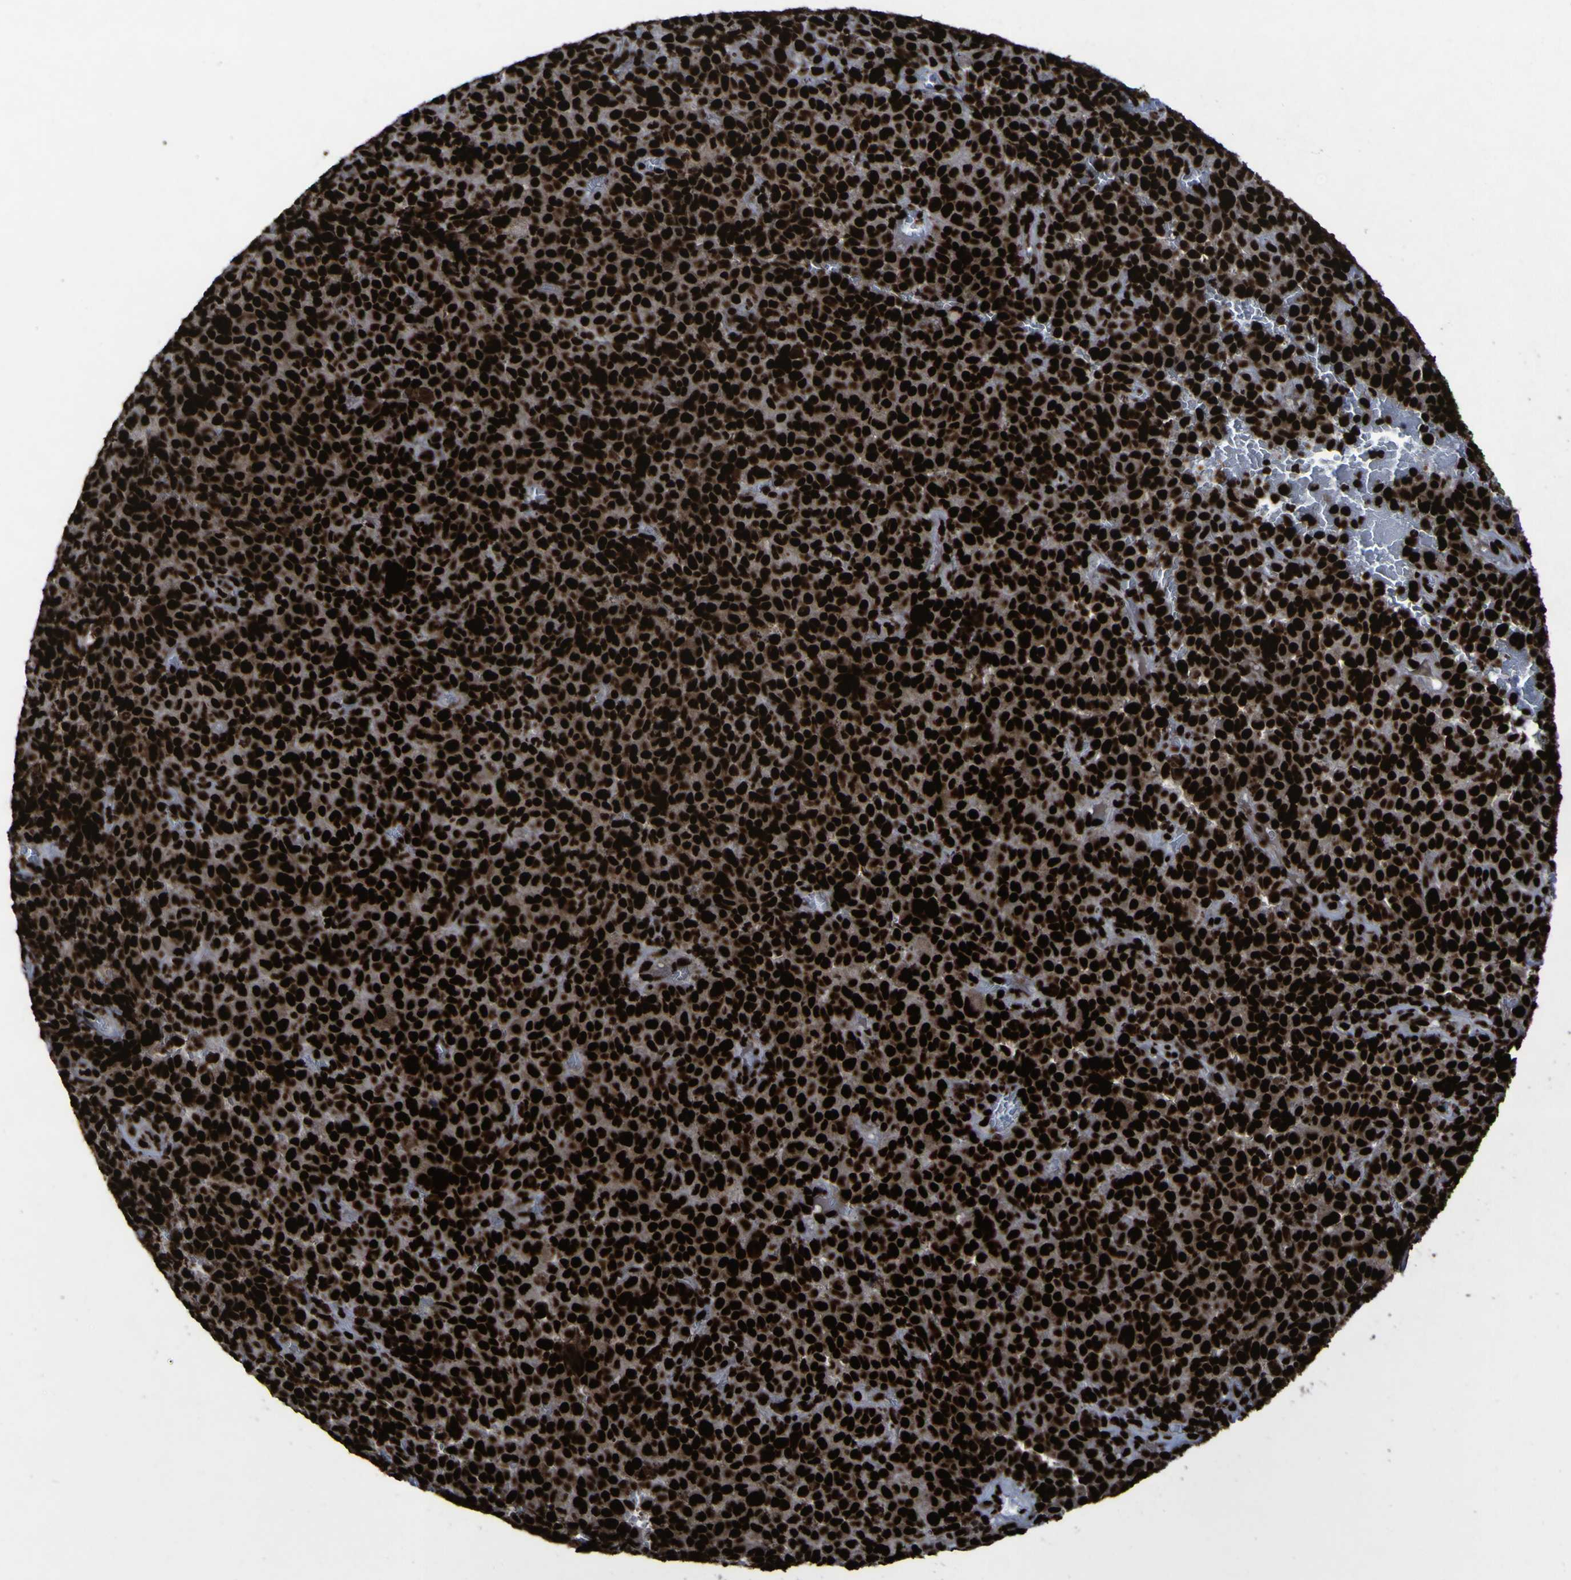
{"staining": {"intensity": "strong", "quantity": ">75%", "location": "nuclear"}, "tissue": "melanoma", "cell_type": "Tumor cells", "image_type": "cancer", "snomed": [{"axis": "morphology", "description": "Malignant melanoma, NOS"}, {"axis": "topography", "description": "Skin"}], "caption": "DAB immunohistochemical staining of human malignant melanoma displays strong nuclear protein staining in about >75% of tumor cells.", "gene": "NPM1", "patient": {"sex": "female", "age": 82}}